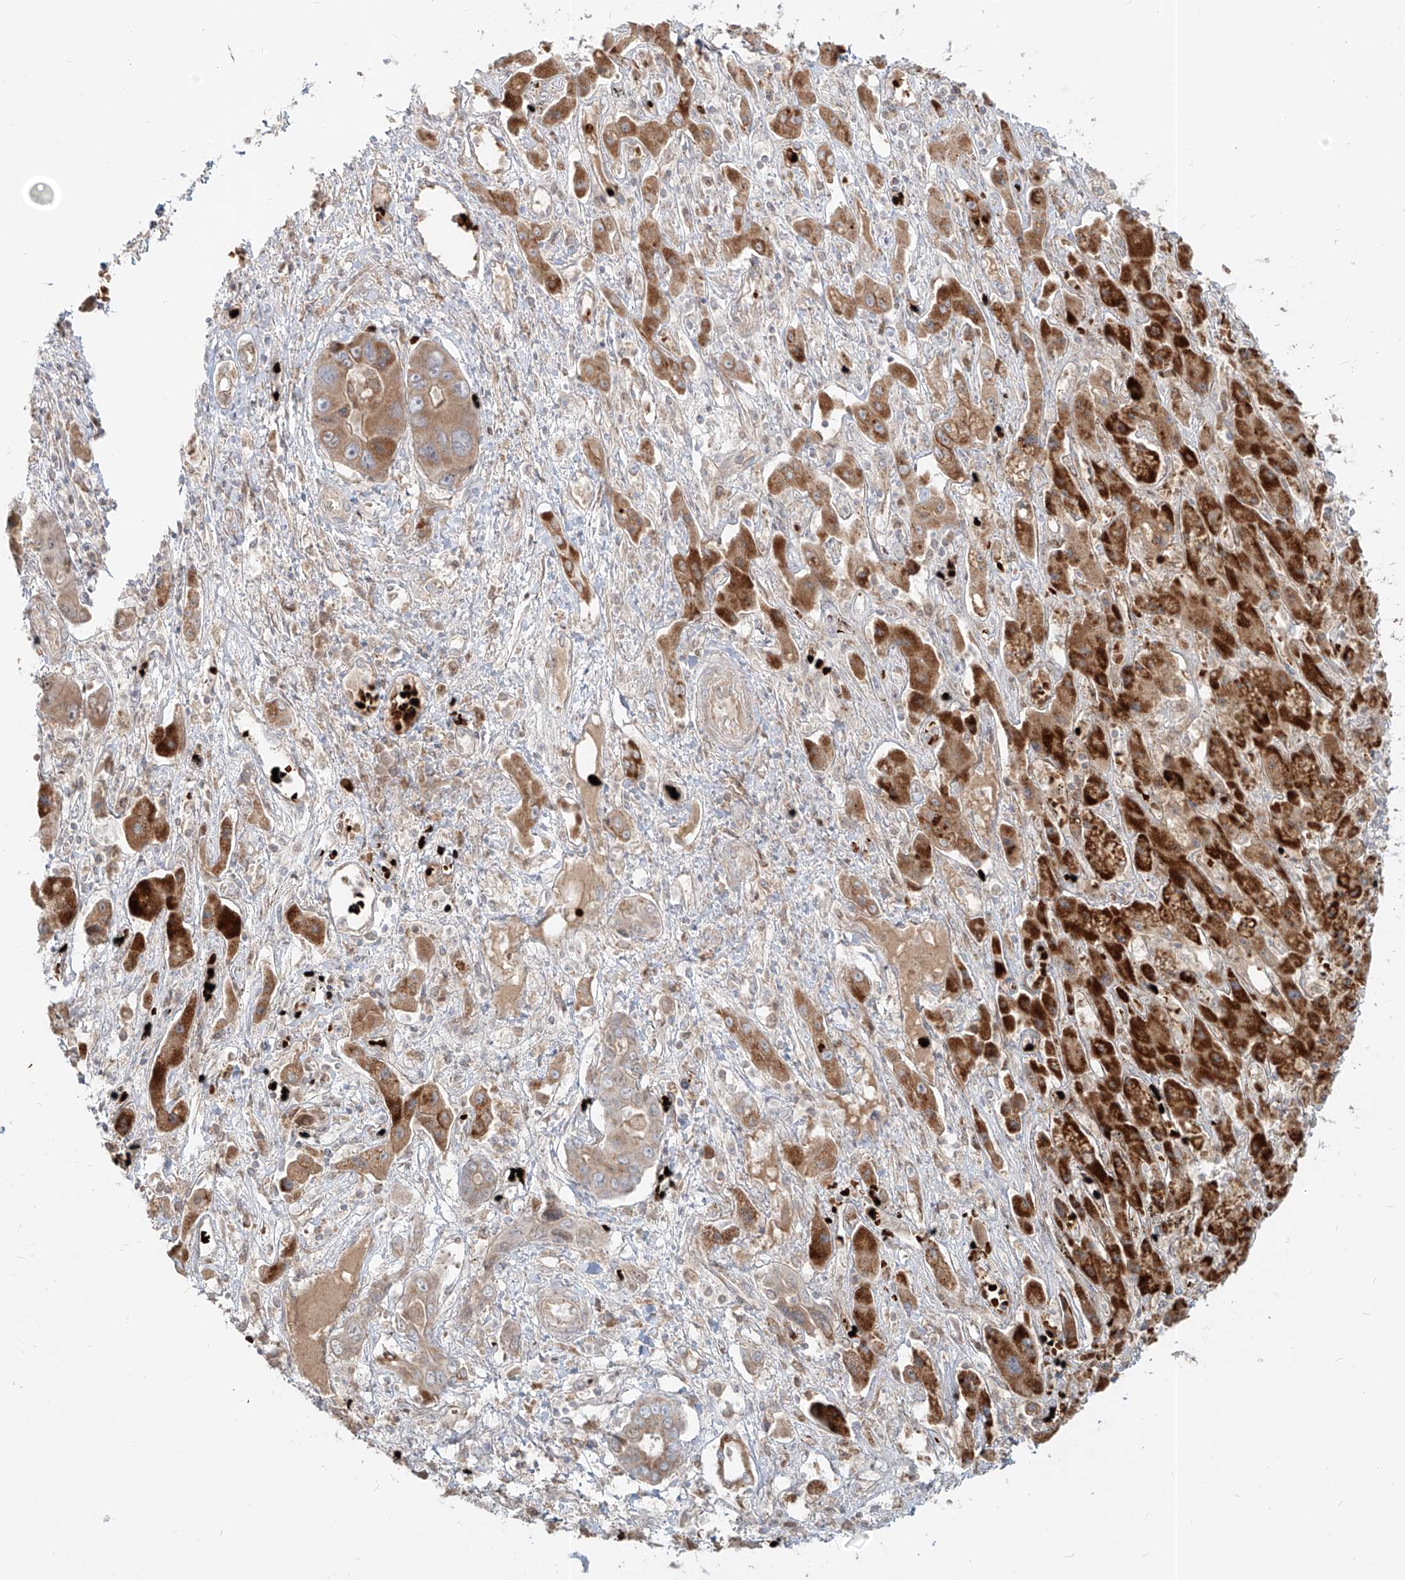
{"staining": {"intensity": "strong", "quantity": "25%-75%", "location": "cytoplasmic/membranous,nuclear"}, "tissue": "liver cancer", "cell_type": "Tumor cells", "image_type": "cancer", "snomed": [{"axis": "morphology", "description": "Cholangiocarcinoma"}, {"axis": "topography", "description": "Liver"}], "caption": "Liver cancer stained with immunohistochemistry (IHC) demonstrates strong cytoplasmic/membranous and nuclear staining in about 25%-75% of tumor cells. The staining is performed using DAB (3,3'-diaminobenzidine) brown chromogen to label protein expression. The nuclei are counter-stained blue using hematoxylin.", "gene": "FGD2", "patient": {"sex": "male", "age": 67}}